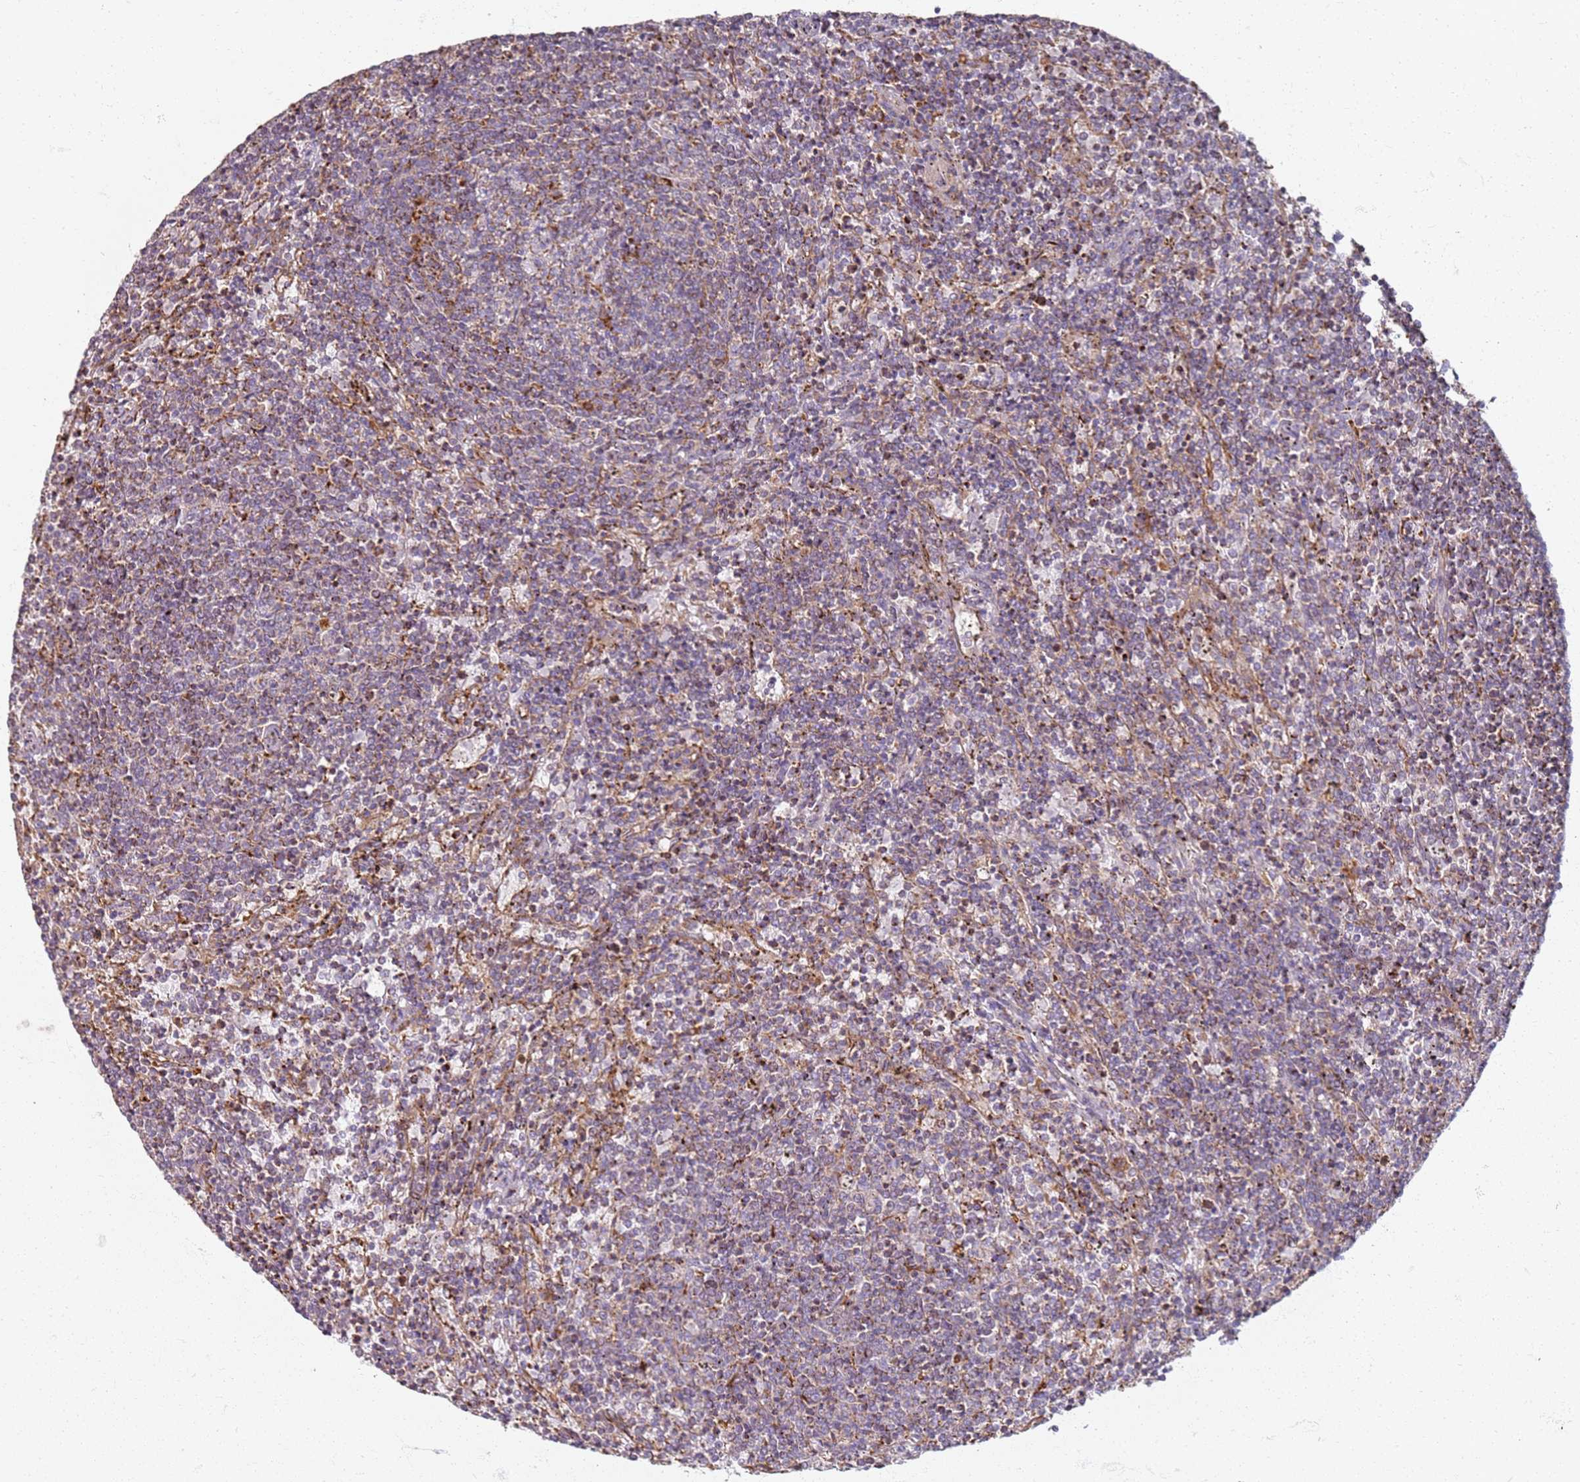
{"staining": {"intensity": "weak", "quantity": "25%-75%", "location": "cytoplasmic/membranous"}, "tissue": "lymphoma", "cell_type": "Tumor cells", "image_type": "cancer", "snomed": [{"axis": "morphology", "description": "Malignant lymphoma, non-Hodgkin's type, Low grade"}, {"axis": "topography", "description": "Spleen"}], "caption": "Immunohistochemical staining of human lymphoma exhibits low levels of weak cytoplasmic/membranous positivity in about 25%-75% of tumor cells. (Stains: DAB in brown, nuclei in blue, Microscopy: brightfield microscopy at high magnification).", "gene": "PROKR2", "patient": {"sex": "female", "age": 50}}